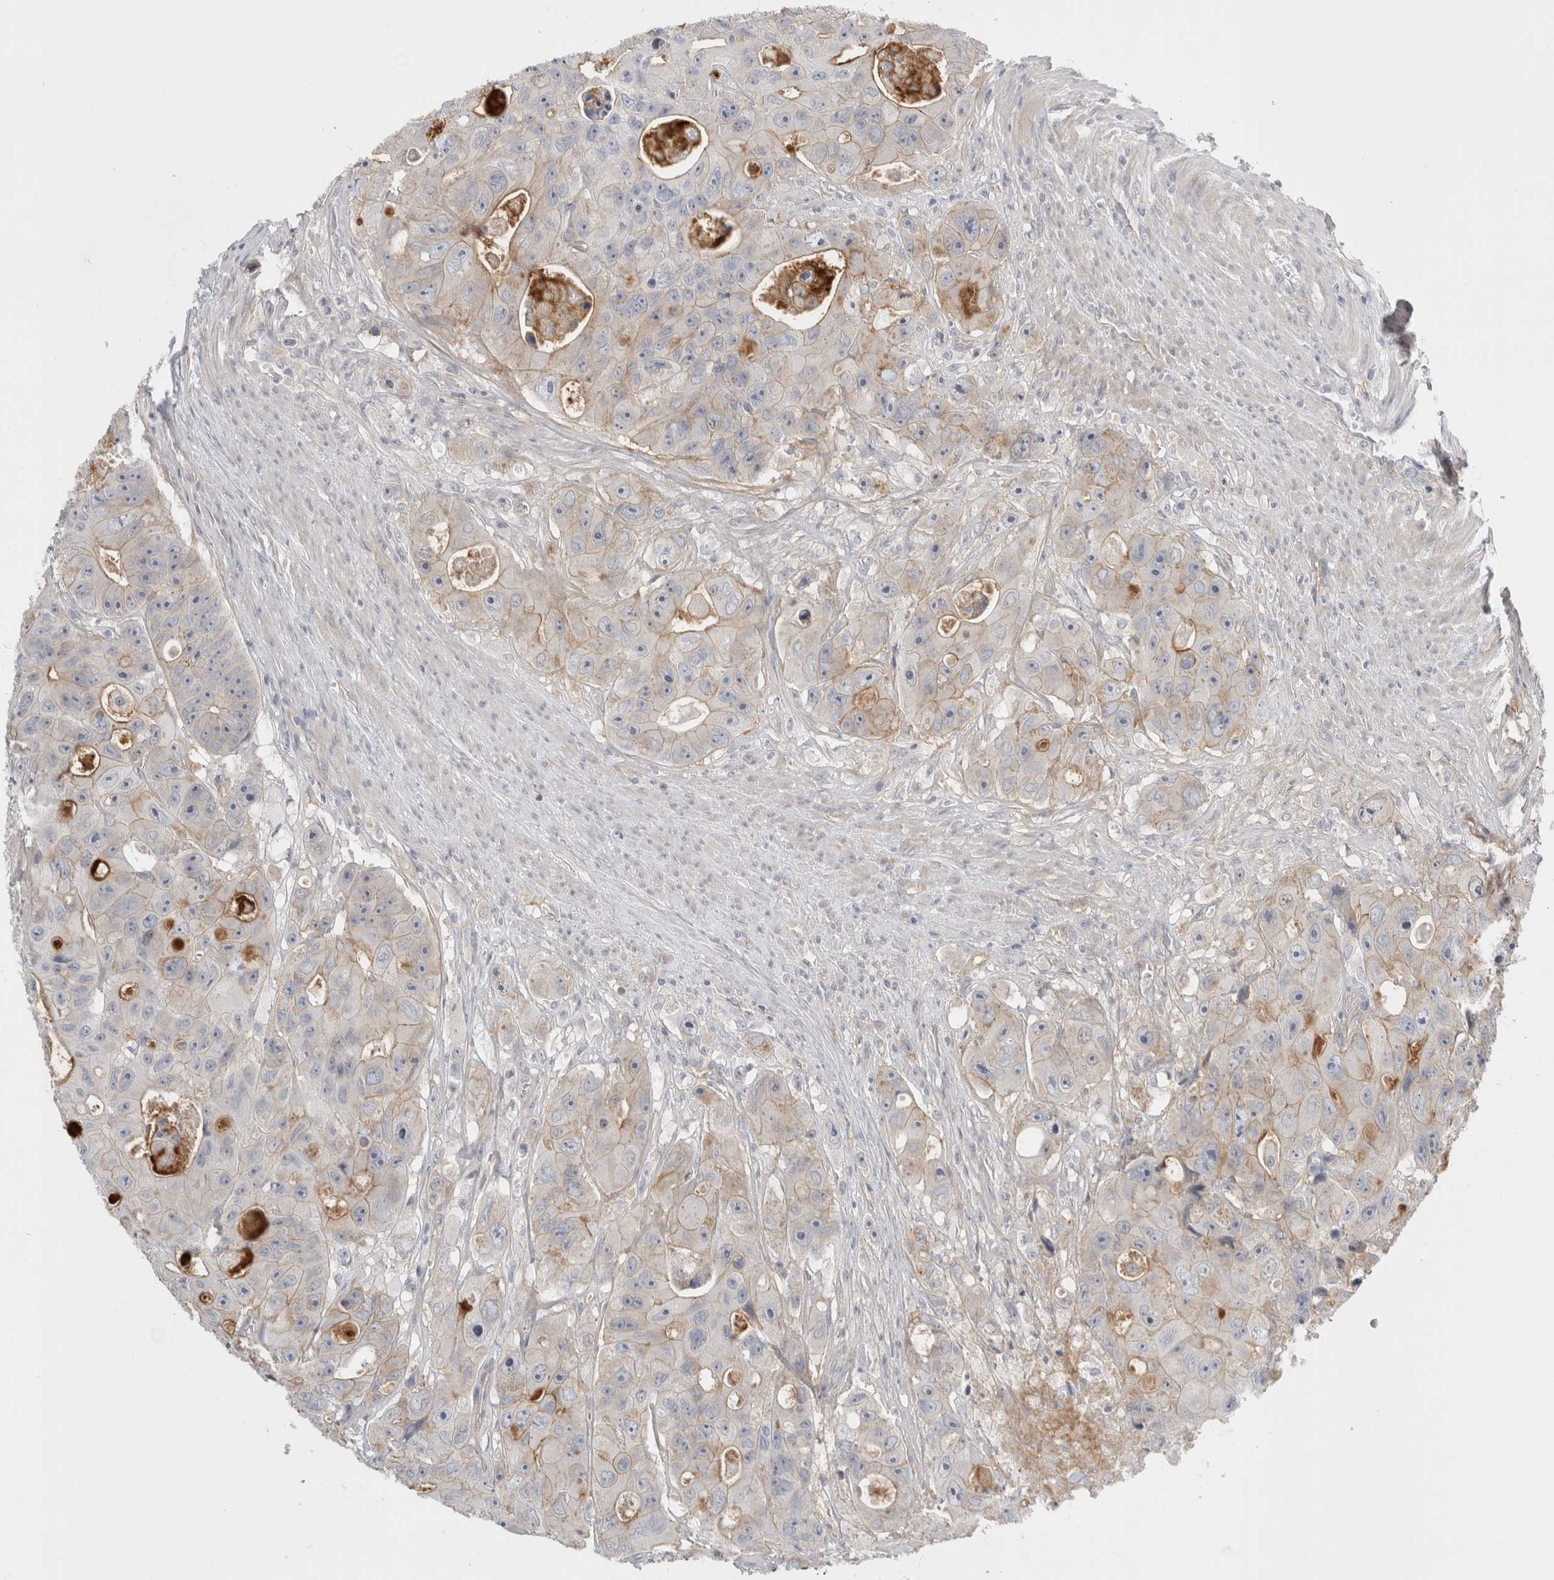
{"staining": {"intensity": "weak", "quantity": "25%-75%", "location": "cytoplasmic/membranous"}, "tissue": "colorectal cancer", "cell_type": "Tumor cells", "image_type": "cancer", "snomed": [{"axis": "morphology", "description": "Adenocarcinoma, NOS"}, {"axis": "topography", "description": "Colon"}], "caption": "Immunohistochemical staining of human colorectal cancer (adenocarcinoma) demonstrates weak cytoplasmic/membranous protein staining in approximately 25%-75% of tumor cells. (Brightfield microscopy of DAB IHC at high magnification).", "gene": "VANGL1", "patient": {"sex": "female", "age": 46}}